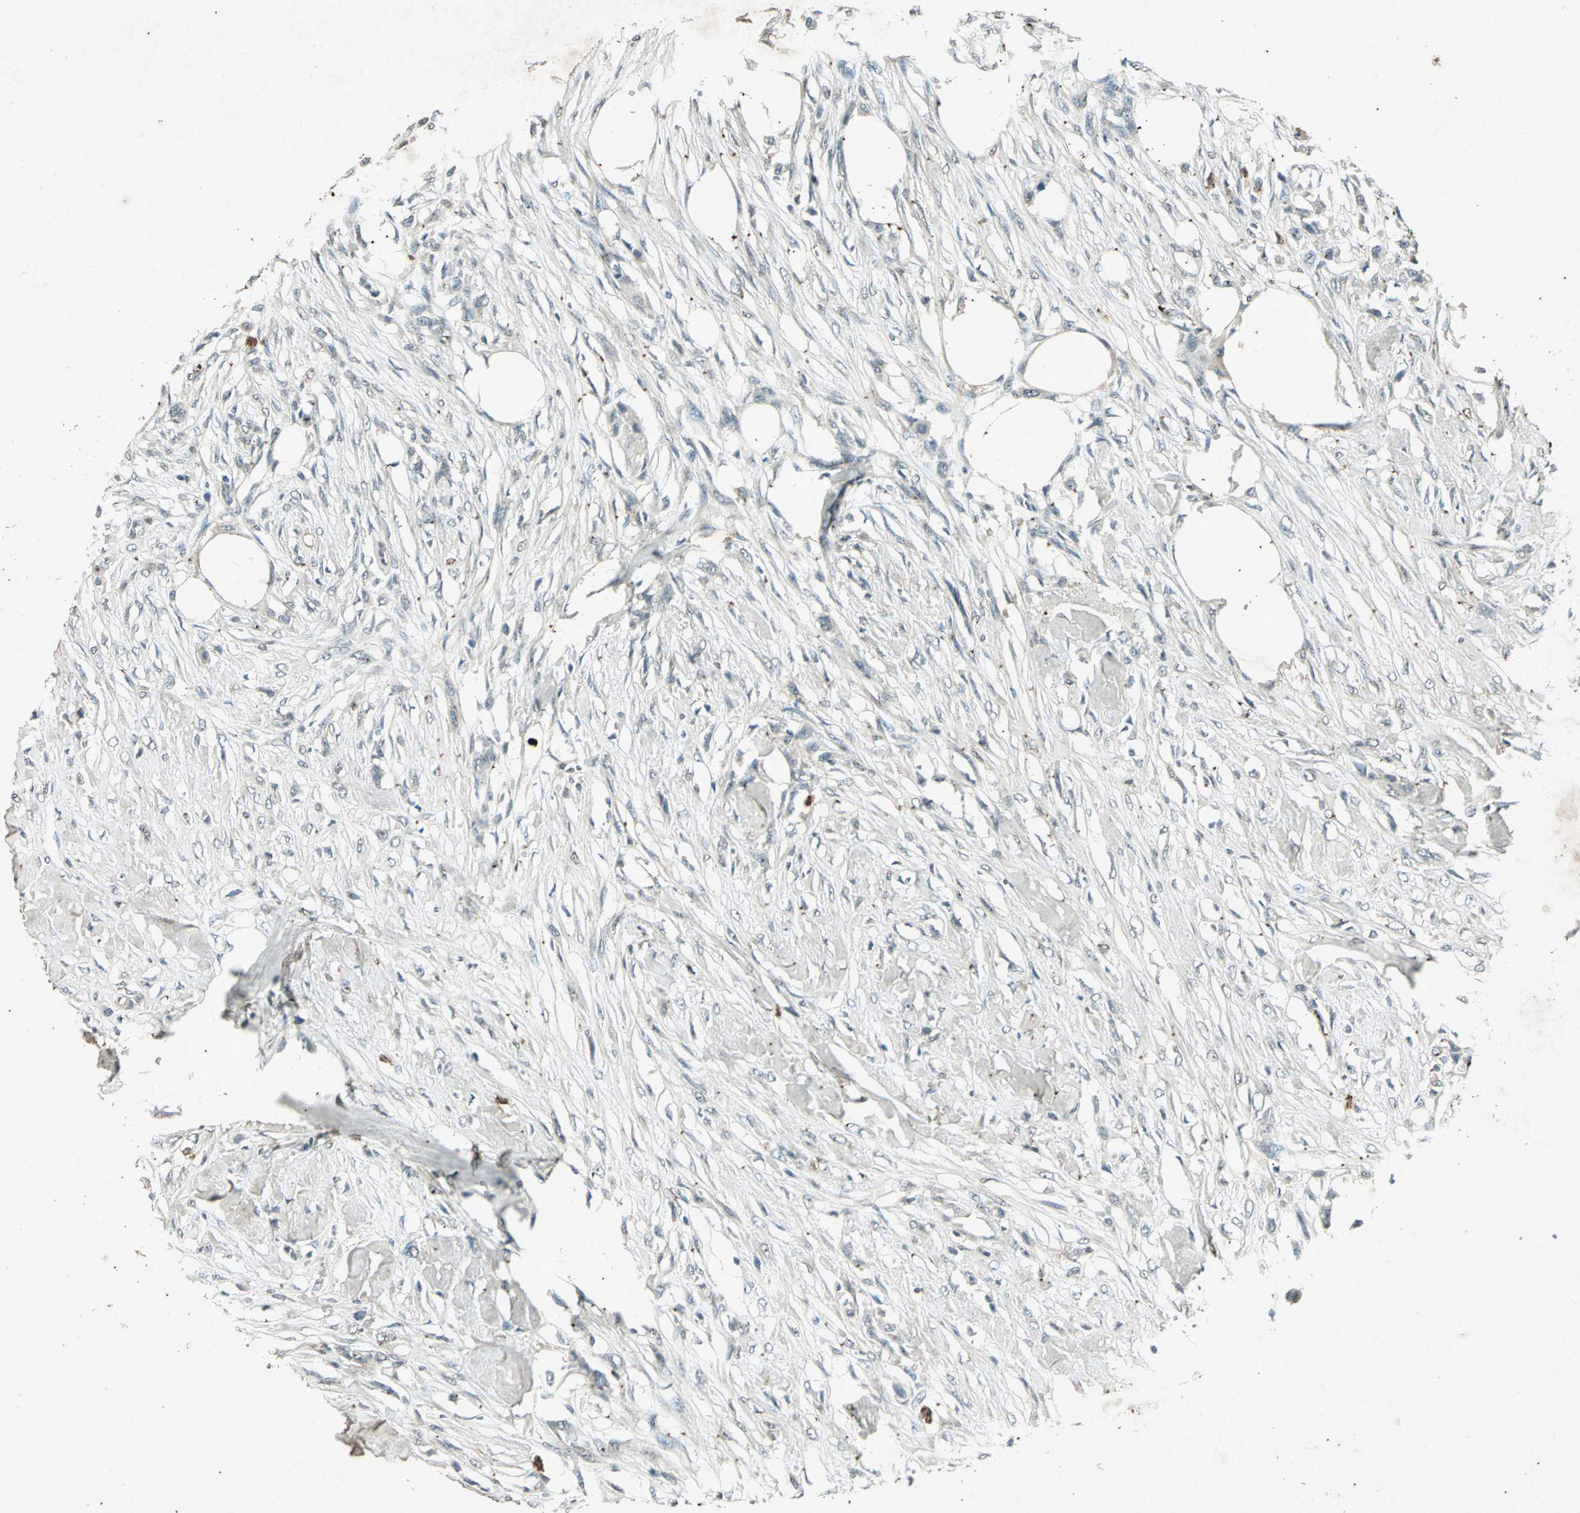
{"staining": {"intensity": "negative", "quantity": "none", "location": "none"}, "tissue": "skin cancer", "cell_type": "Tumor cells", "image_type": "cancer", "snomed": [{"axis": "morphology", "description": "Normal tissue, NOS"}, {"axis": "morphology", "description": "Squamous cell carcinoma, NOS"}, {"axis": "topography", "description": "Skin"}], "caption": "There is no significant expression in tumor cells of squamous cell carcinoma (skin). The staining was performed using DAB (3,3'-diaminobenzidine) to visualize the protein expression in brown, while the nuclei were stained in blue with hematoxylin (Magnification: 20x).", "gene": "PSEN1", "patient": {"sex": "female", "age": 59}}